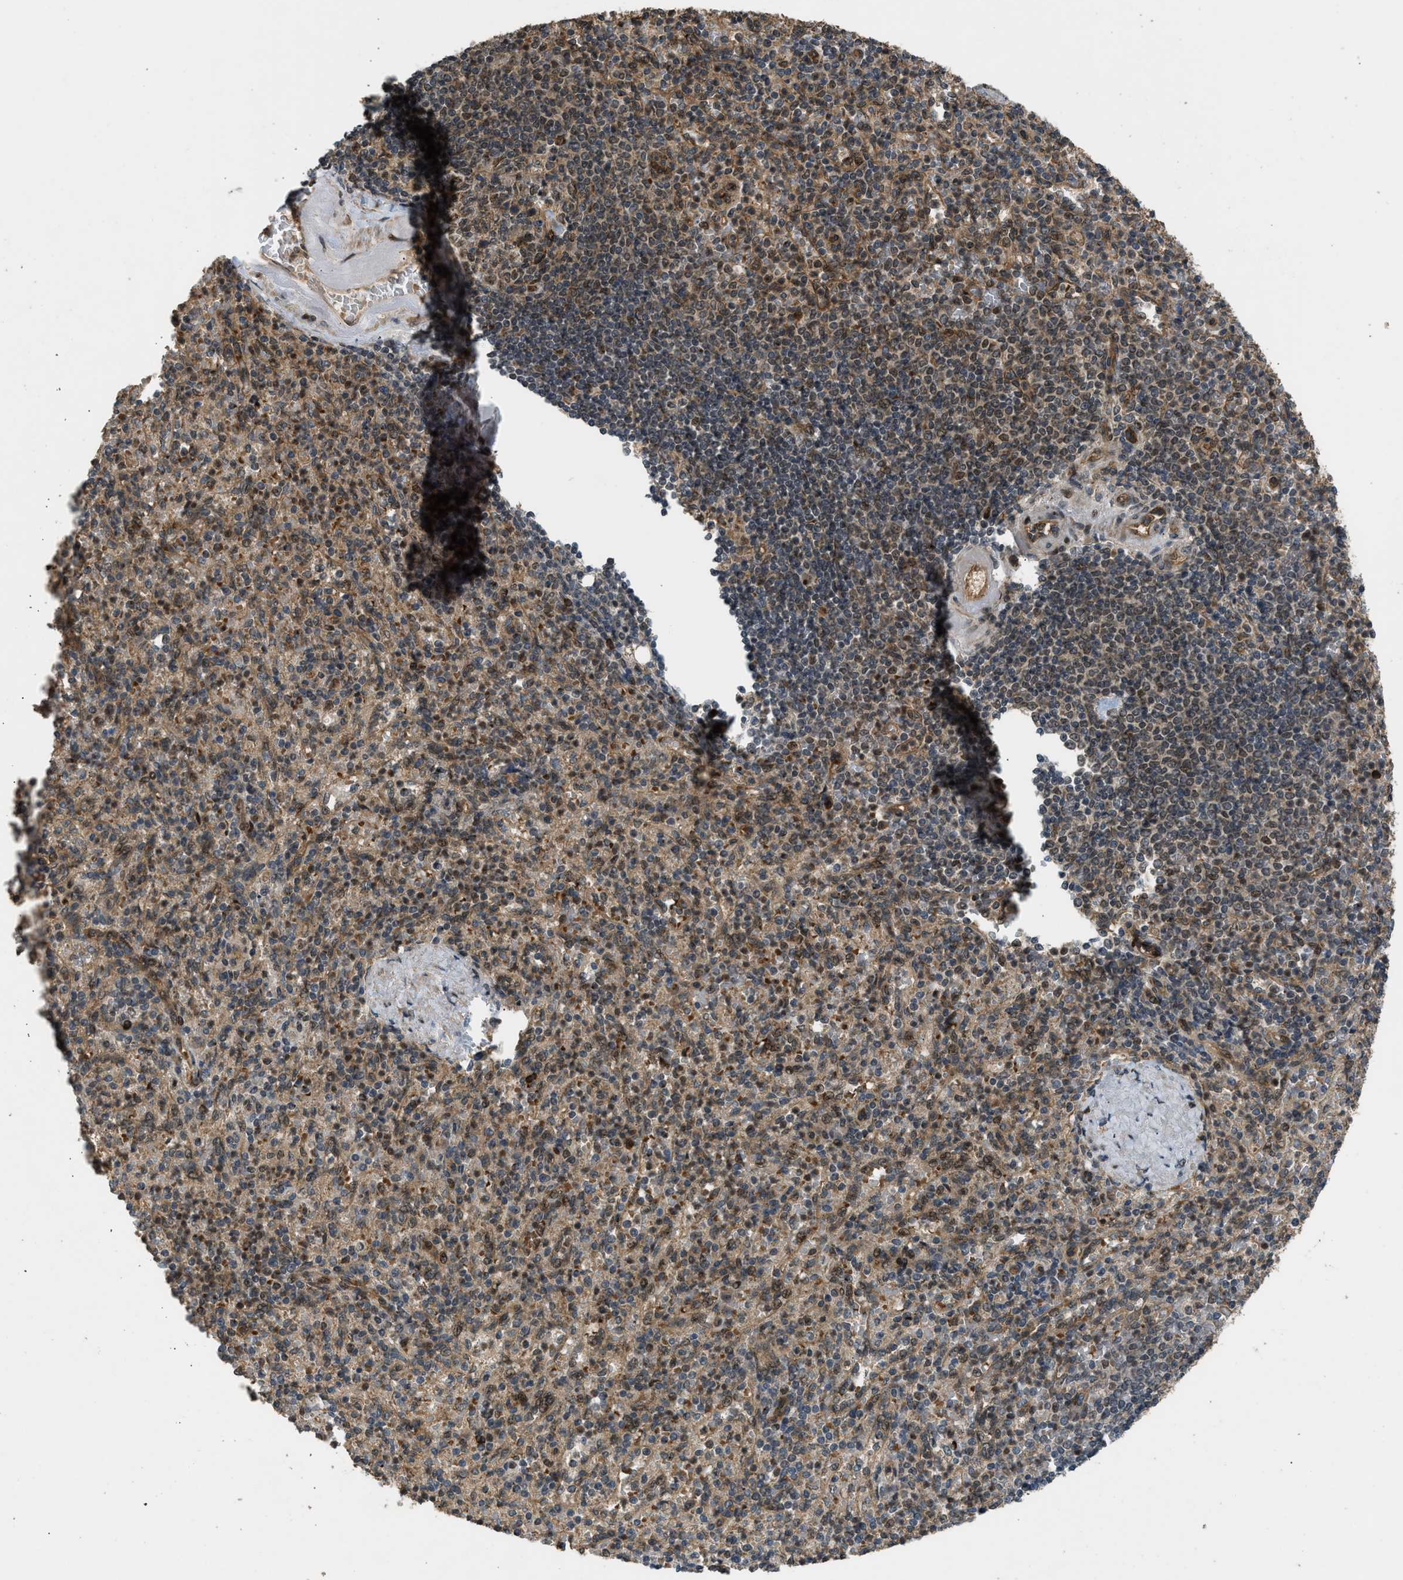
{"staining": {"intensity": "moderate", "quantity": ">75%", "location": "cytoplasmic/membranous,nuclear"}, "tissue": "spleen", "cell_type": "Cells in red pulp", "image_type": "normal", "snomed": [{"axis": "morphology", "description": "Normal tissue, NOS"}, {"axis": "topography", "description": "Spleen"}], "caption": "IHC histopathology image of unremarkable spleen stained for a protein (brown), which exhibits medium levels of moderate cytoplasmic/membranous,nuclear positivity in about >75% of cells in red pulp.", "gene": "GET1", "patient": {"sex": "female", "age": 74}}